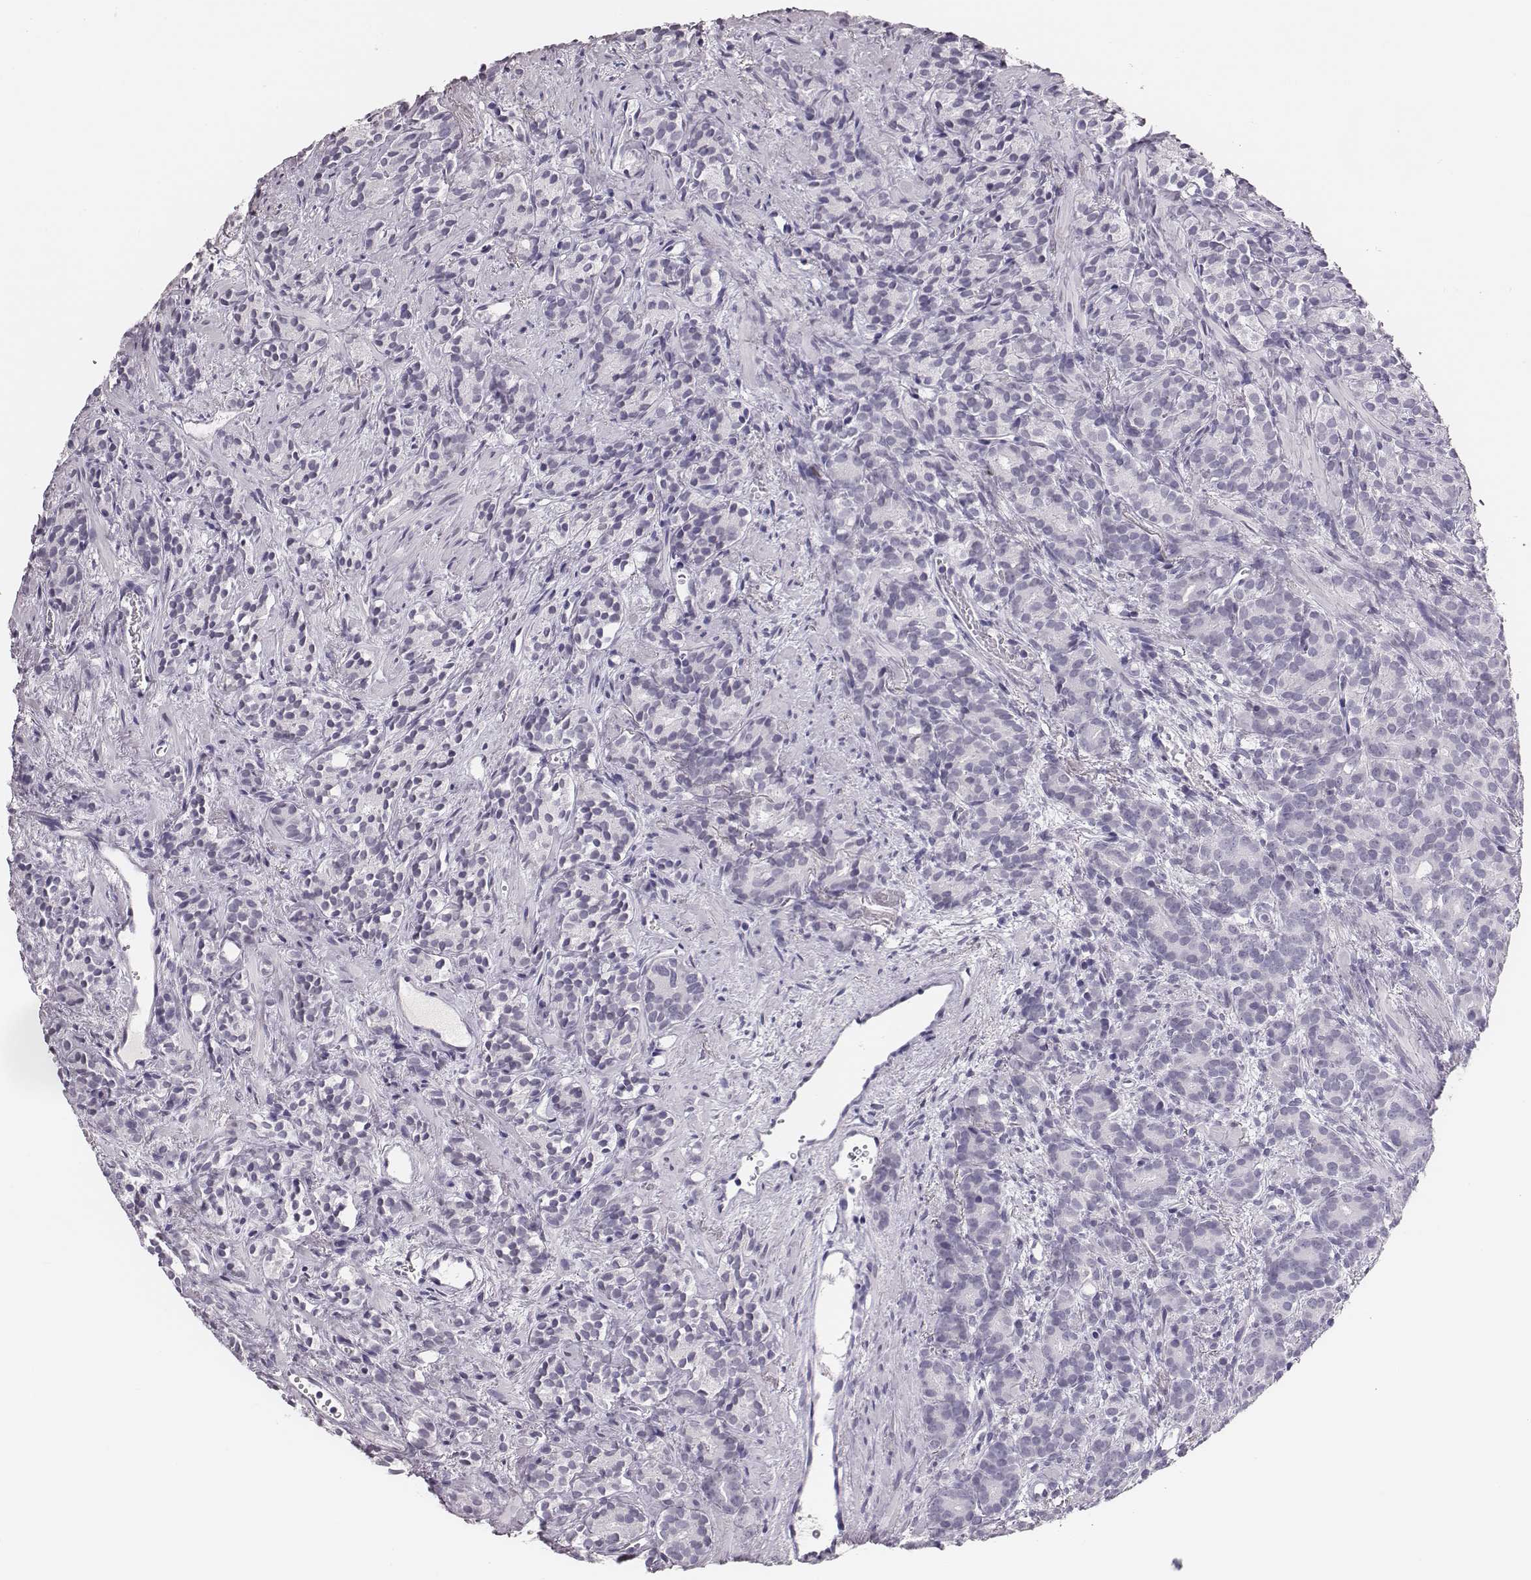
{"staining": {"intensity": "negative", "quantity": "none", "location": "none"}, "tissue": "prostate cancer", "cell_type": "Tumor cells", "image_type": "cancer", "snomed": [{"axis": "morphology", "description": "Adenocarcinoma, High grade"}, {"axis": "topography", "description": "Prostate"}], "caption": "High power microscopy image of an IHC histopathology image of prostate cancer (adenocarcinoma (high-grade)), revealing no significant staining in tumor cells.", "gene": "H1-6", "patient": {"sex": "male", "age": 84}}